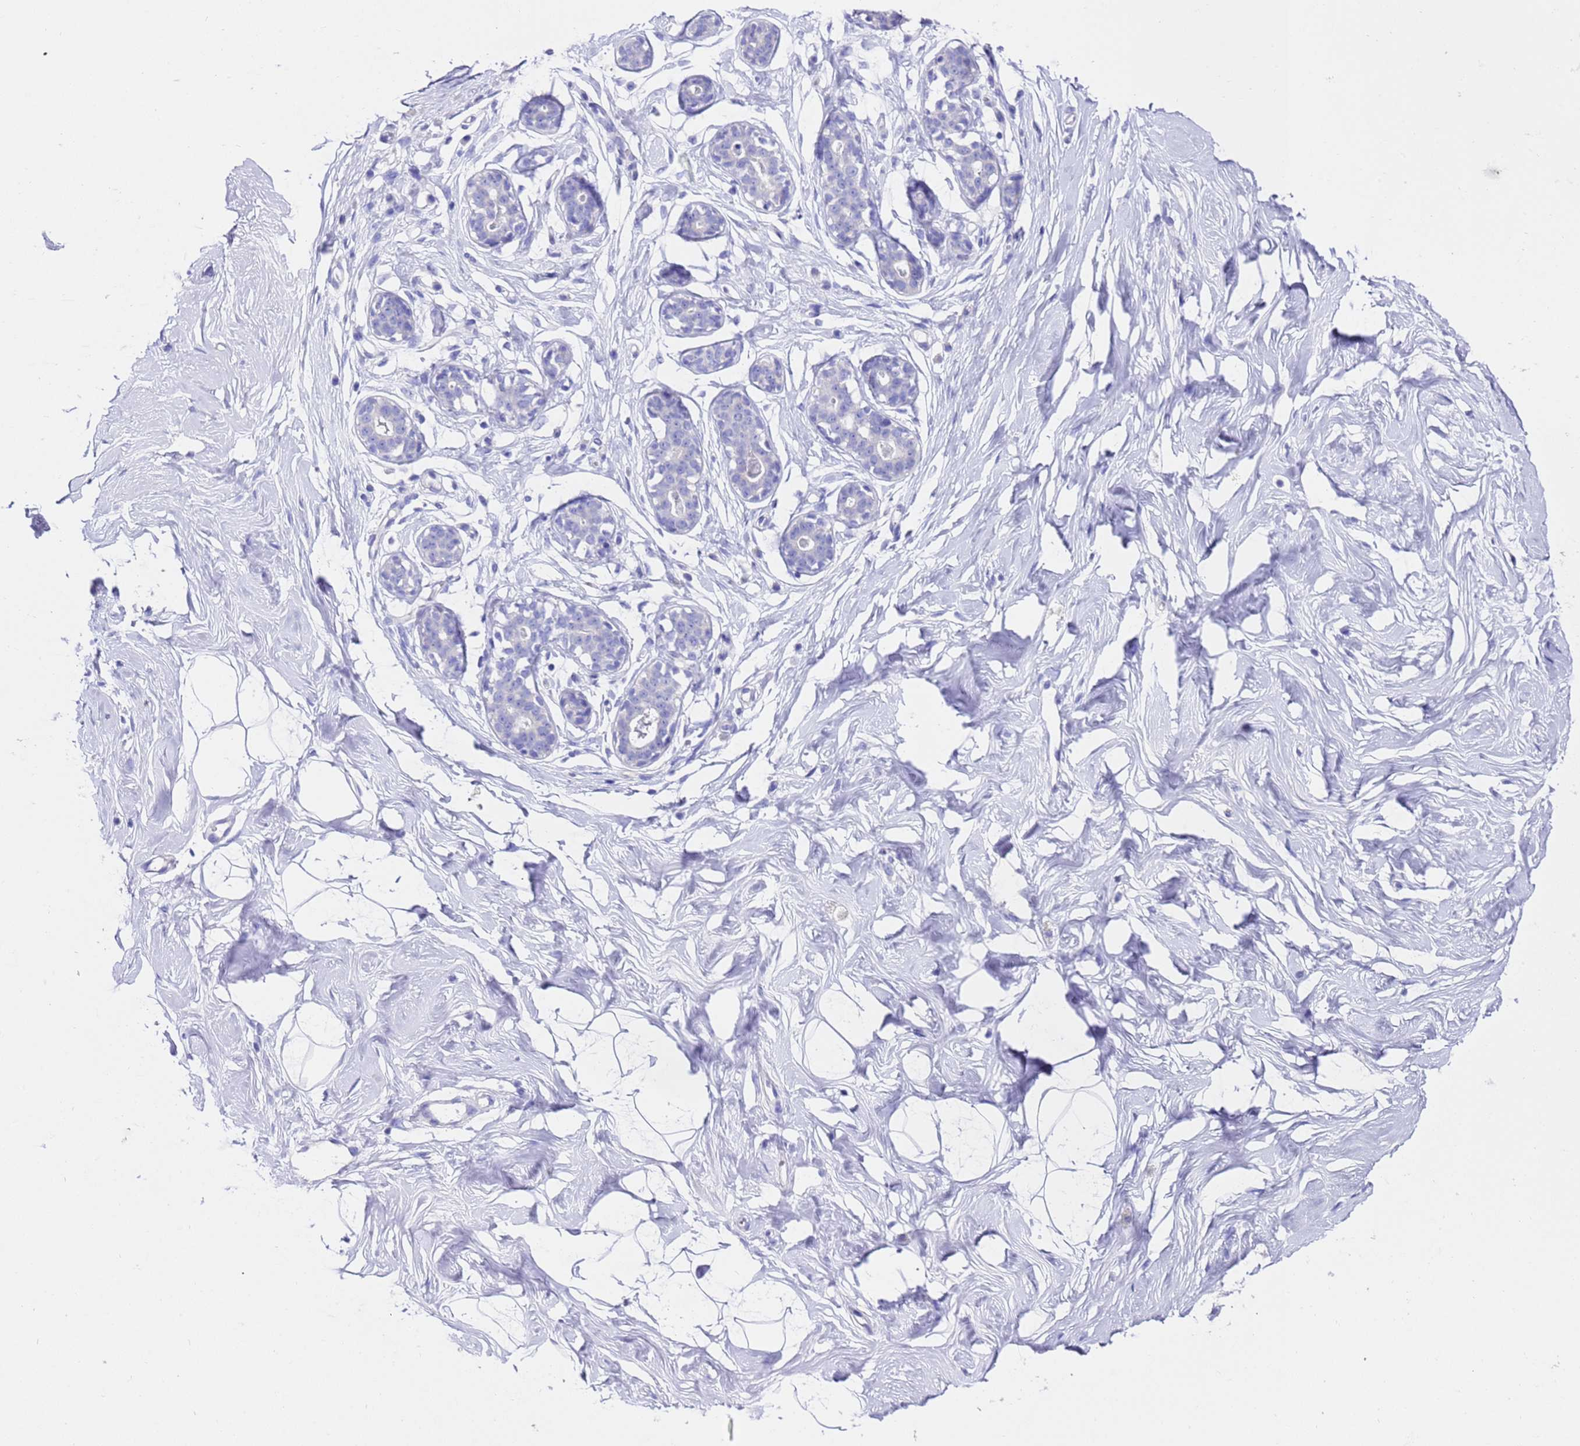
{"staining": {"intensity": "negative", "quantity": "none", "location": "none"}, "tissue": "breast", "cell_type": "Adipocytes", "image_type": "normal", "snomed": [{"axis": "morphology", "description": "Normal tissue, NOS"}, {"axis": "morphology", "description": "Adenoma, NOS"}, {"axis": "topography", "description": "Breast"}], "caption": "DAB (3,3'-diaminobenzidine) immunohistochemical staining of normal human breast displays no significant staining in adipocytes.", "gene": "FAM72A", "patient": {"sex": "female", "age": 23}}